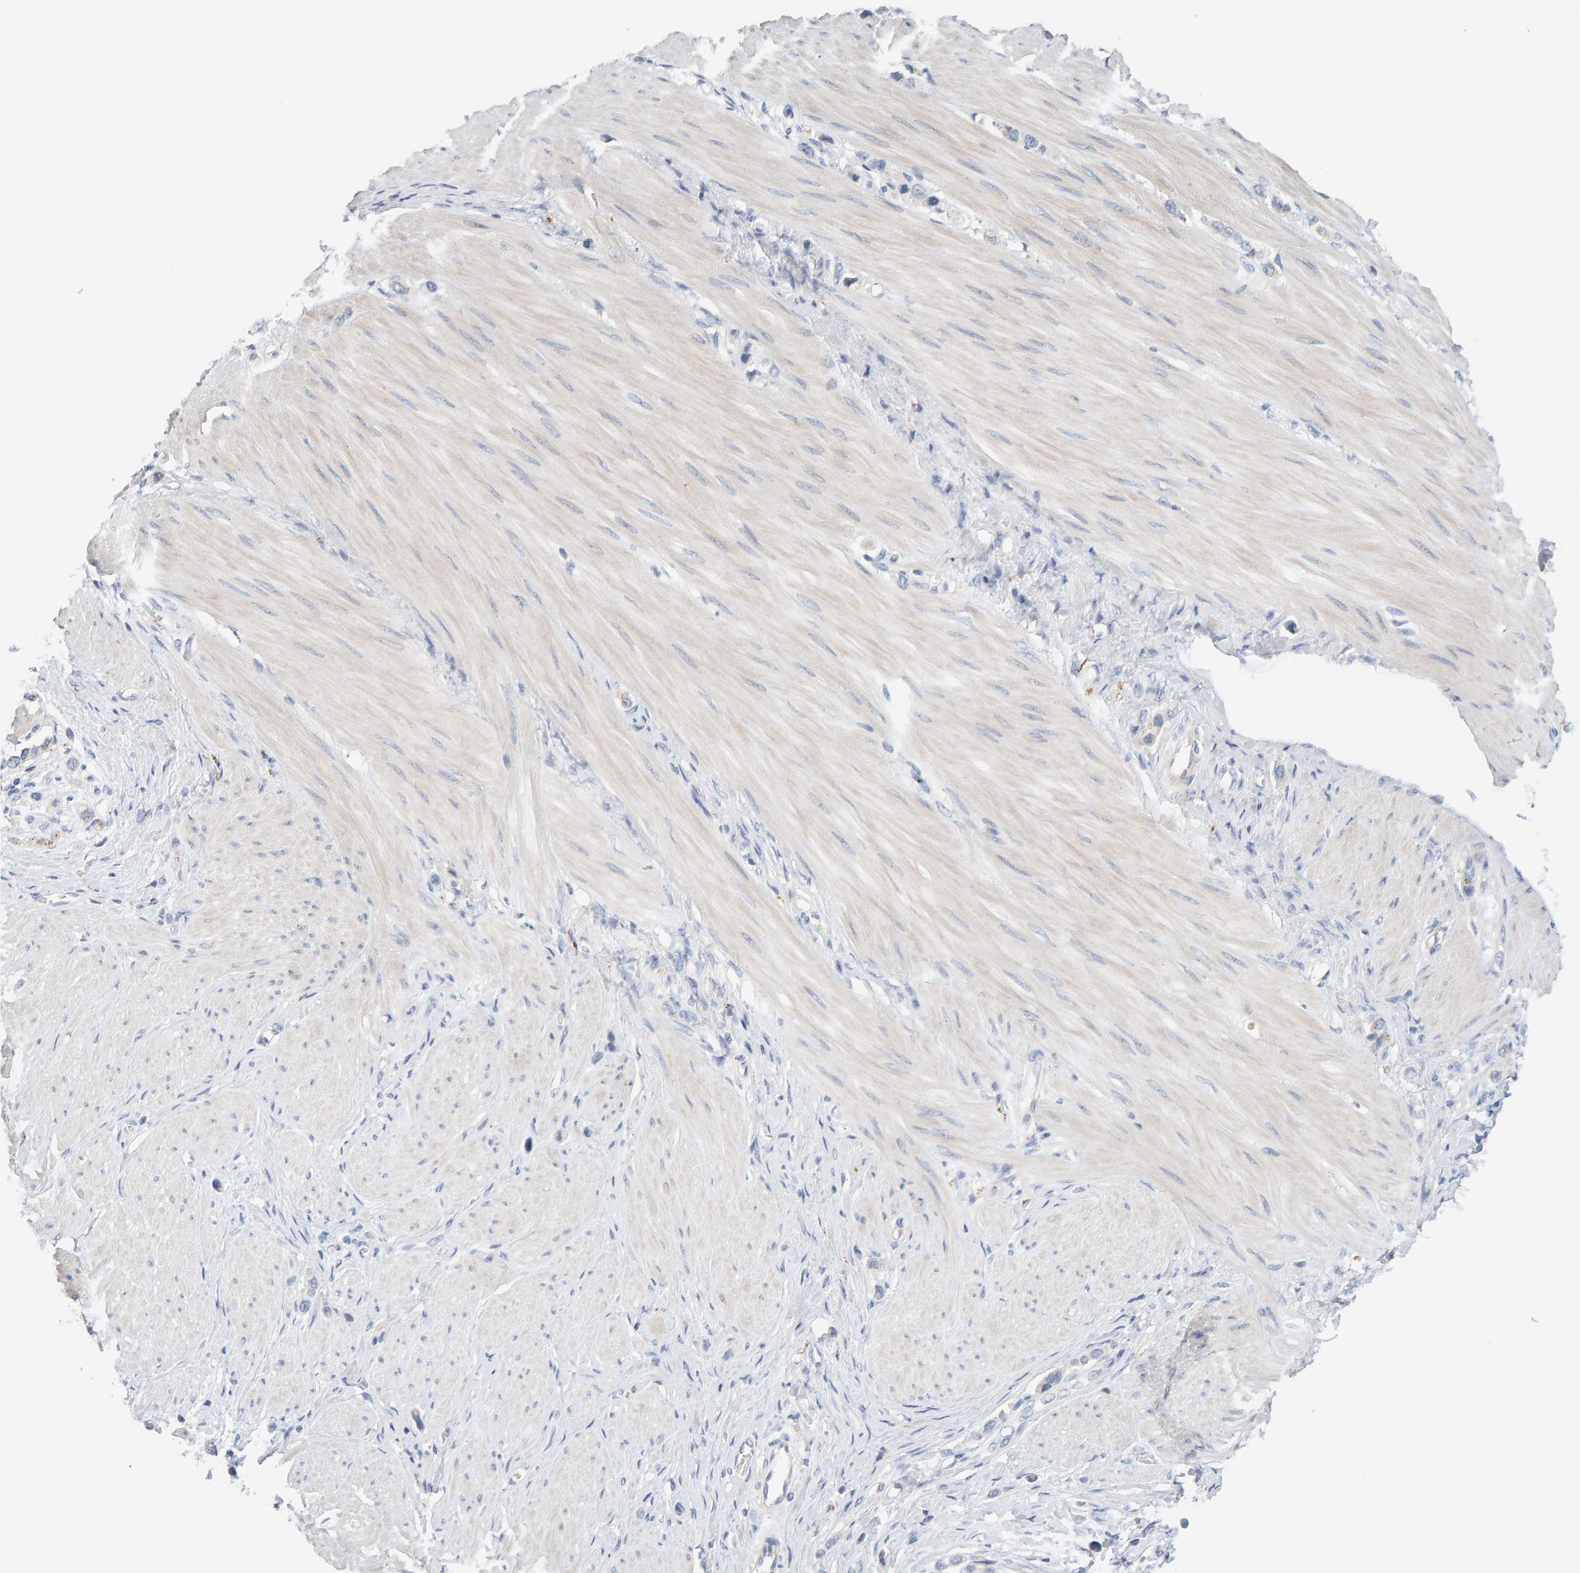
{"staining": {"intensity": "negative", "quantity": "none", "location": "none"}, "tissue": "stomach cancer", "cell_type": "Tumor cells", "image_type": "cancer", "snomed": [{"axis": "morphology", "description": "Adenocarcinoma, NOS"}, {"axis": "topography", "description": "Stomach"}], "caption": "This is an immunohistochemistry histopathology image of human adenocarcinoma (stomach). There is no staining in tumor cells.", "gene": "METRNL", "patient": {"sex": "female", "age": 65}}